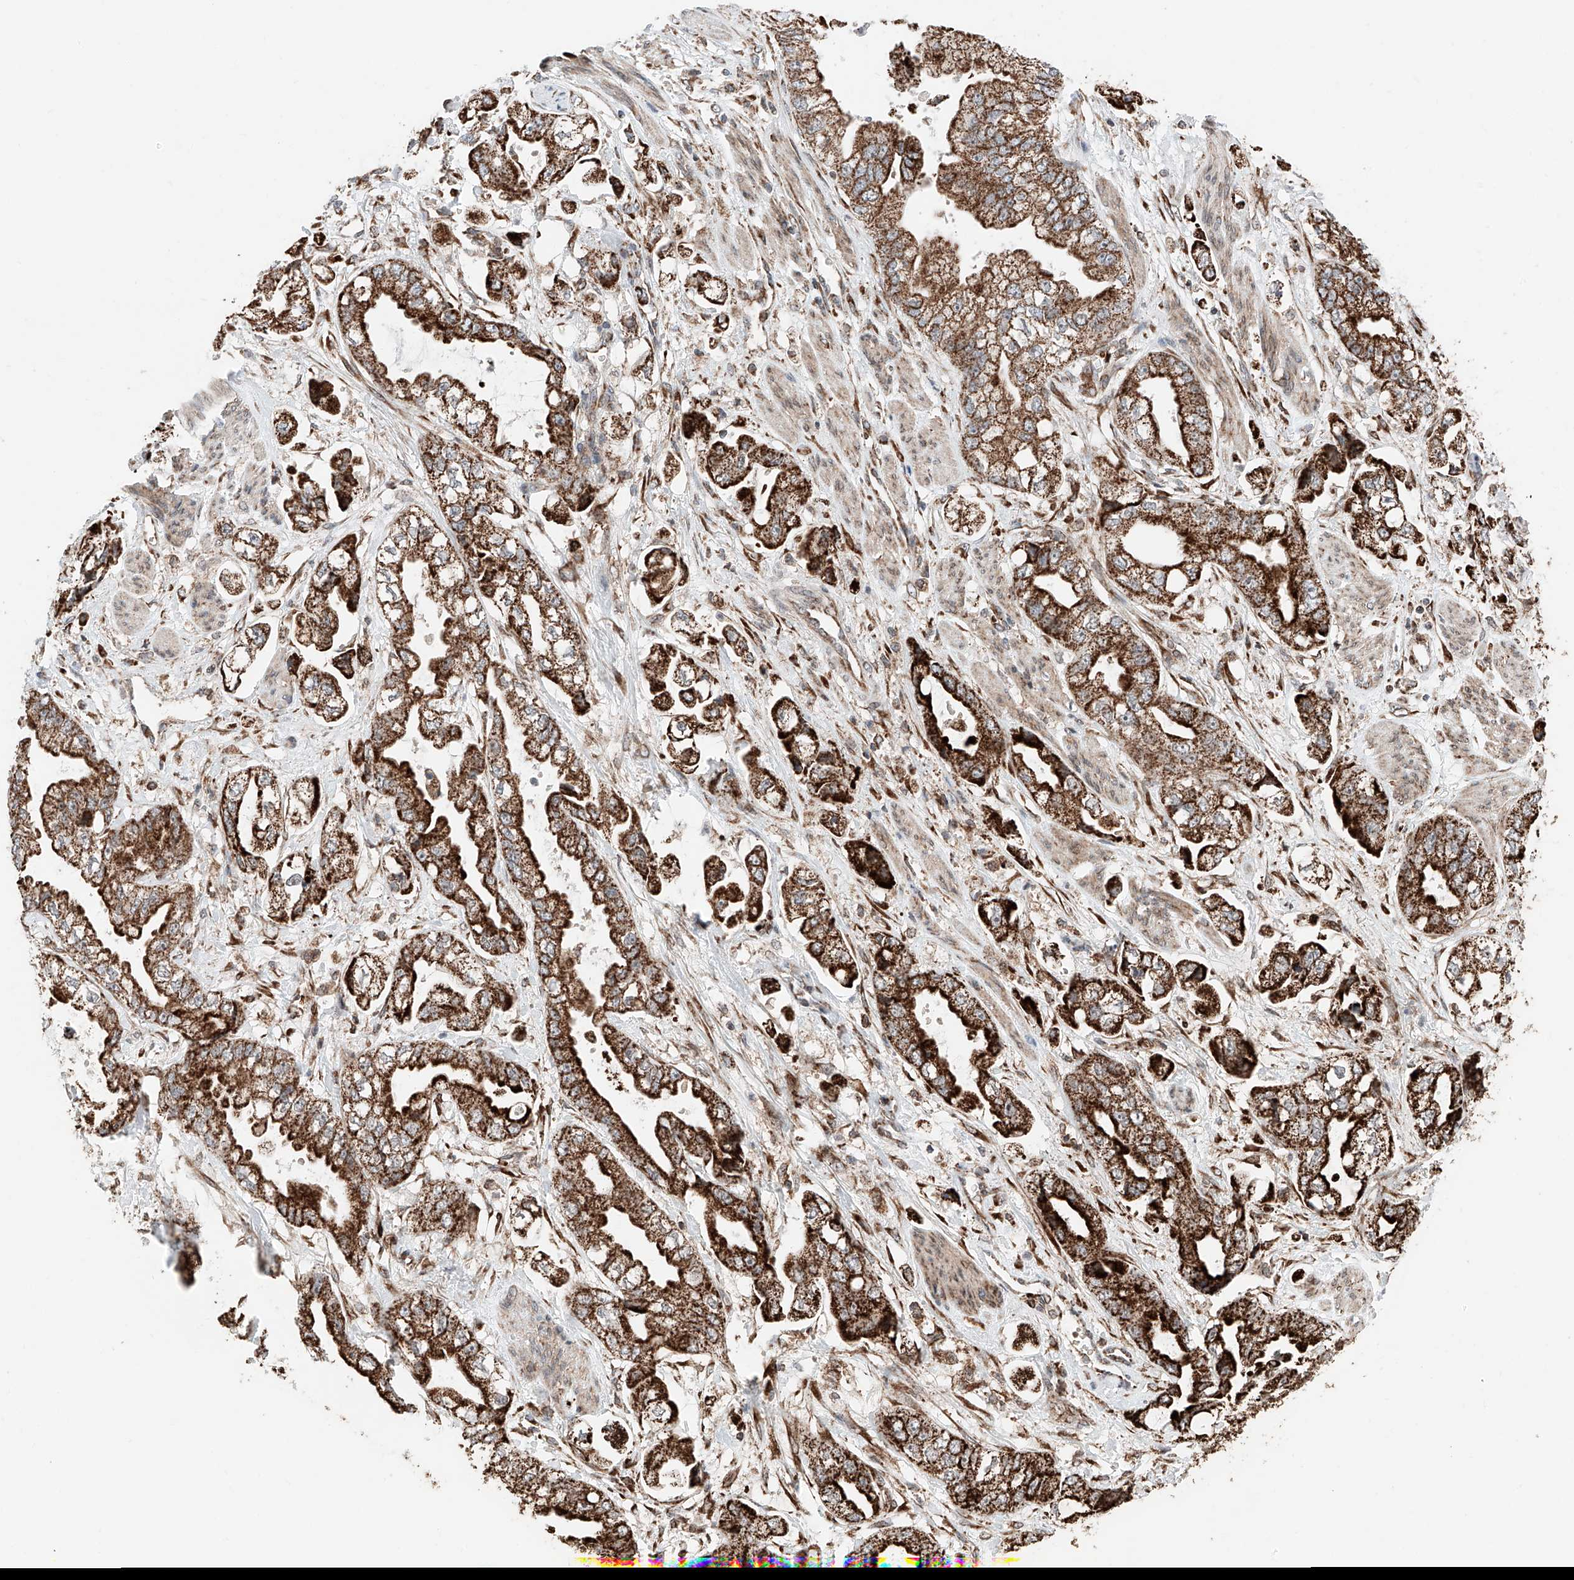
{"staining": {"intensity": "strong", "quantity": ">75%", "location": "cytoplasmic/membranous"}, "tissue": "stomach cancer", "cell_type": "Tumor cells", "image_type": "cancer", "snomed": [{"axis": "morphology", "description": "Adenocarcinoma, NOS"}, {"axis": "topography", "description": "Stomach"}], "caption": "Immunohistochemistry staining of stomach cancer, which reveals high levels of strong cytoplasmic/membranous expression in about >75% of tumor cells indicating strong cytoplasmic/membranous protein staining. The staining was performed using DAB (3,3'-diaminobenzidine) (brown) for protein detection and nuclei were counterstained in hematoxylin (blue).", "gene": "ZSCAN29", "patient": {"sex": "male", "age": 62}}